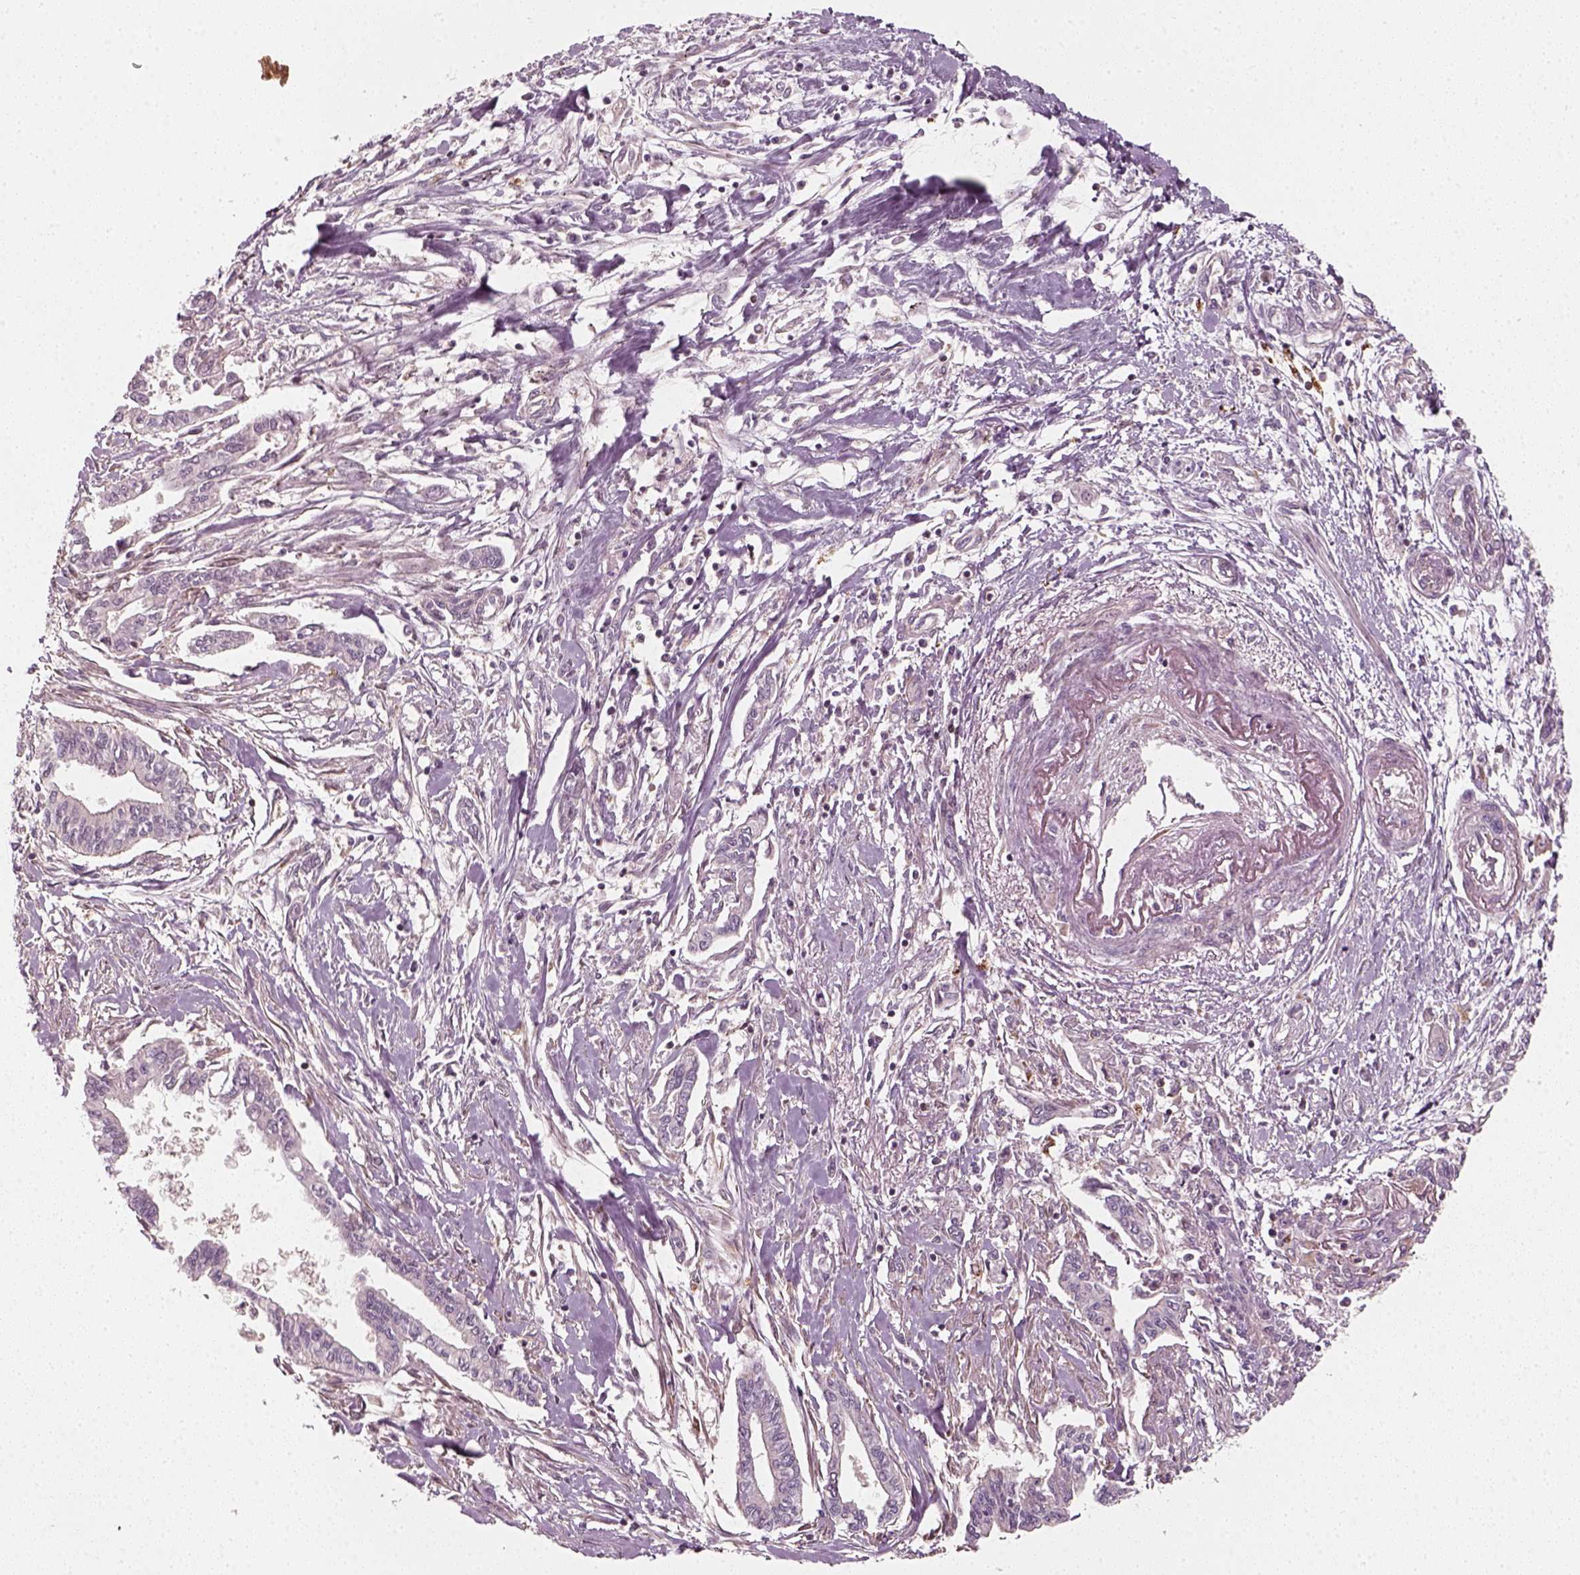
{"staining": {"intensity": "negative", "quantity": "none", "location": "none"}, "tissue": "pancreatic cancer", "cell_type": "Tumor cells", "image_type": "cancer", "snomed": [{"axis": "morphology", "description": "Adenocarcinoma, NOS"}, {"axis": "topography", "description": "Pancreas"}], "caption": "A high-resolution photomicrograph shows immunohistochemistry staining of pancreatic adenocarcinoma, which shows no significant expression in tumor cells.", "gene": "DNASE1L1", "patient": {"sex": "male", "age": 60}}